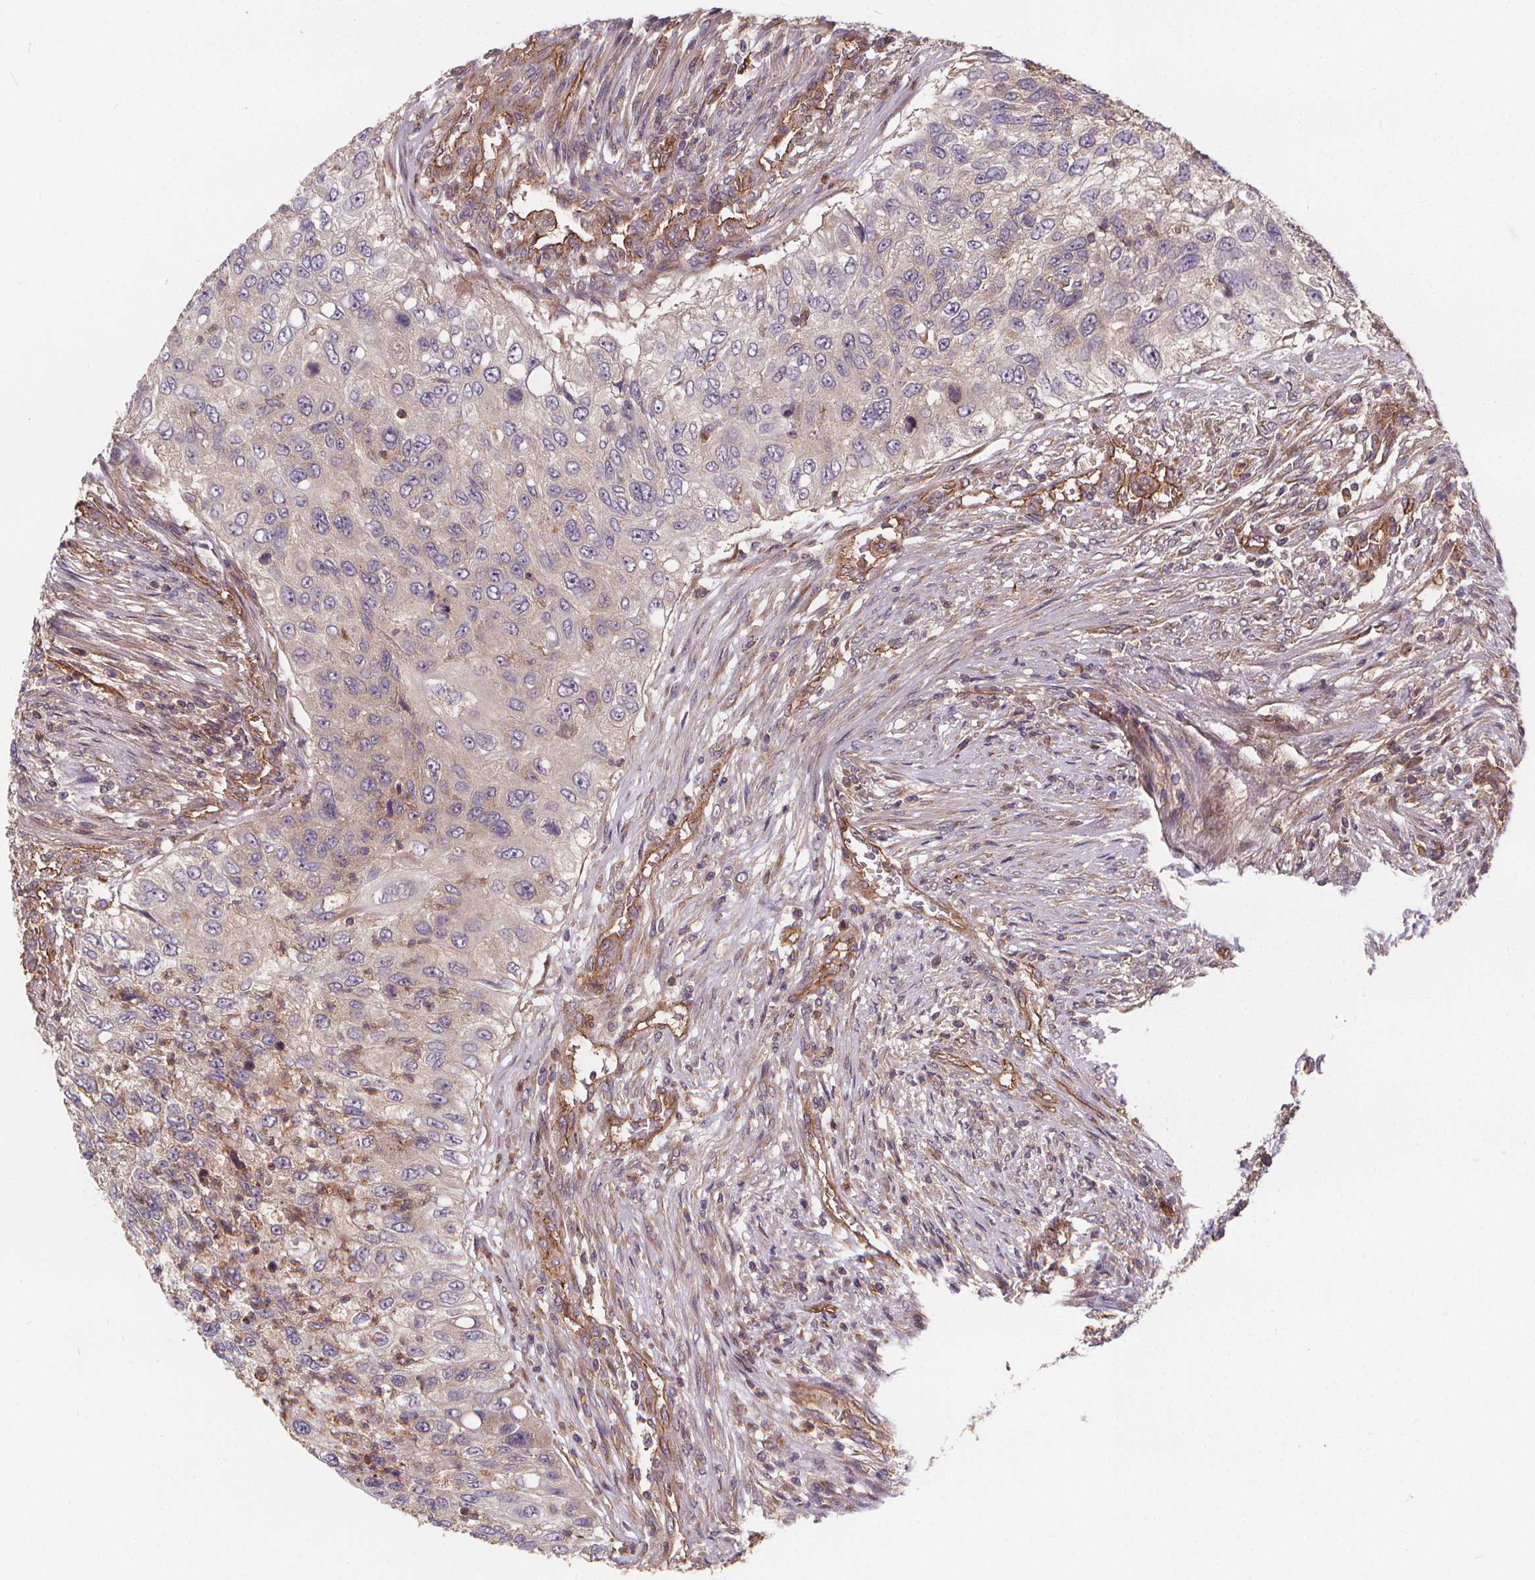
{"staining": {"intensity": "weak", "quantity": "25%-75%", "location": "cytoplasmic/membranous"}, "tissue": "urothelial cancer", "cell_type": "Tumor cells", "image_type": "cancer", "snomed": [{"axis": "morphology", "description": "Urothelial carcinoma, High grade"}, {"axis": "topography", "description": "Urinary bladder"}], "caption": "Immunohistochemistry histopathology image of neoplastic tissue: human urothelial cancer stained using immunohistochemistry (IHC) reveals low levels of weak protein expression localized specifically in the cytoplasmic/membranous of tumor cells, appearing as a cytoplasmic/membranous brown color.", "gene": "CLINT1", "patient": {"sex": "female", "age": 60}}